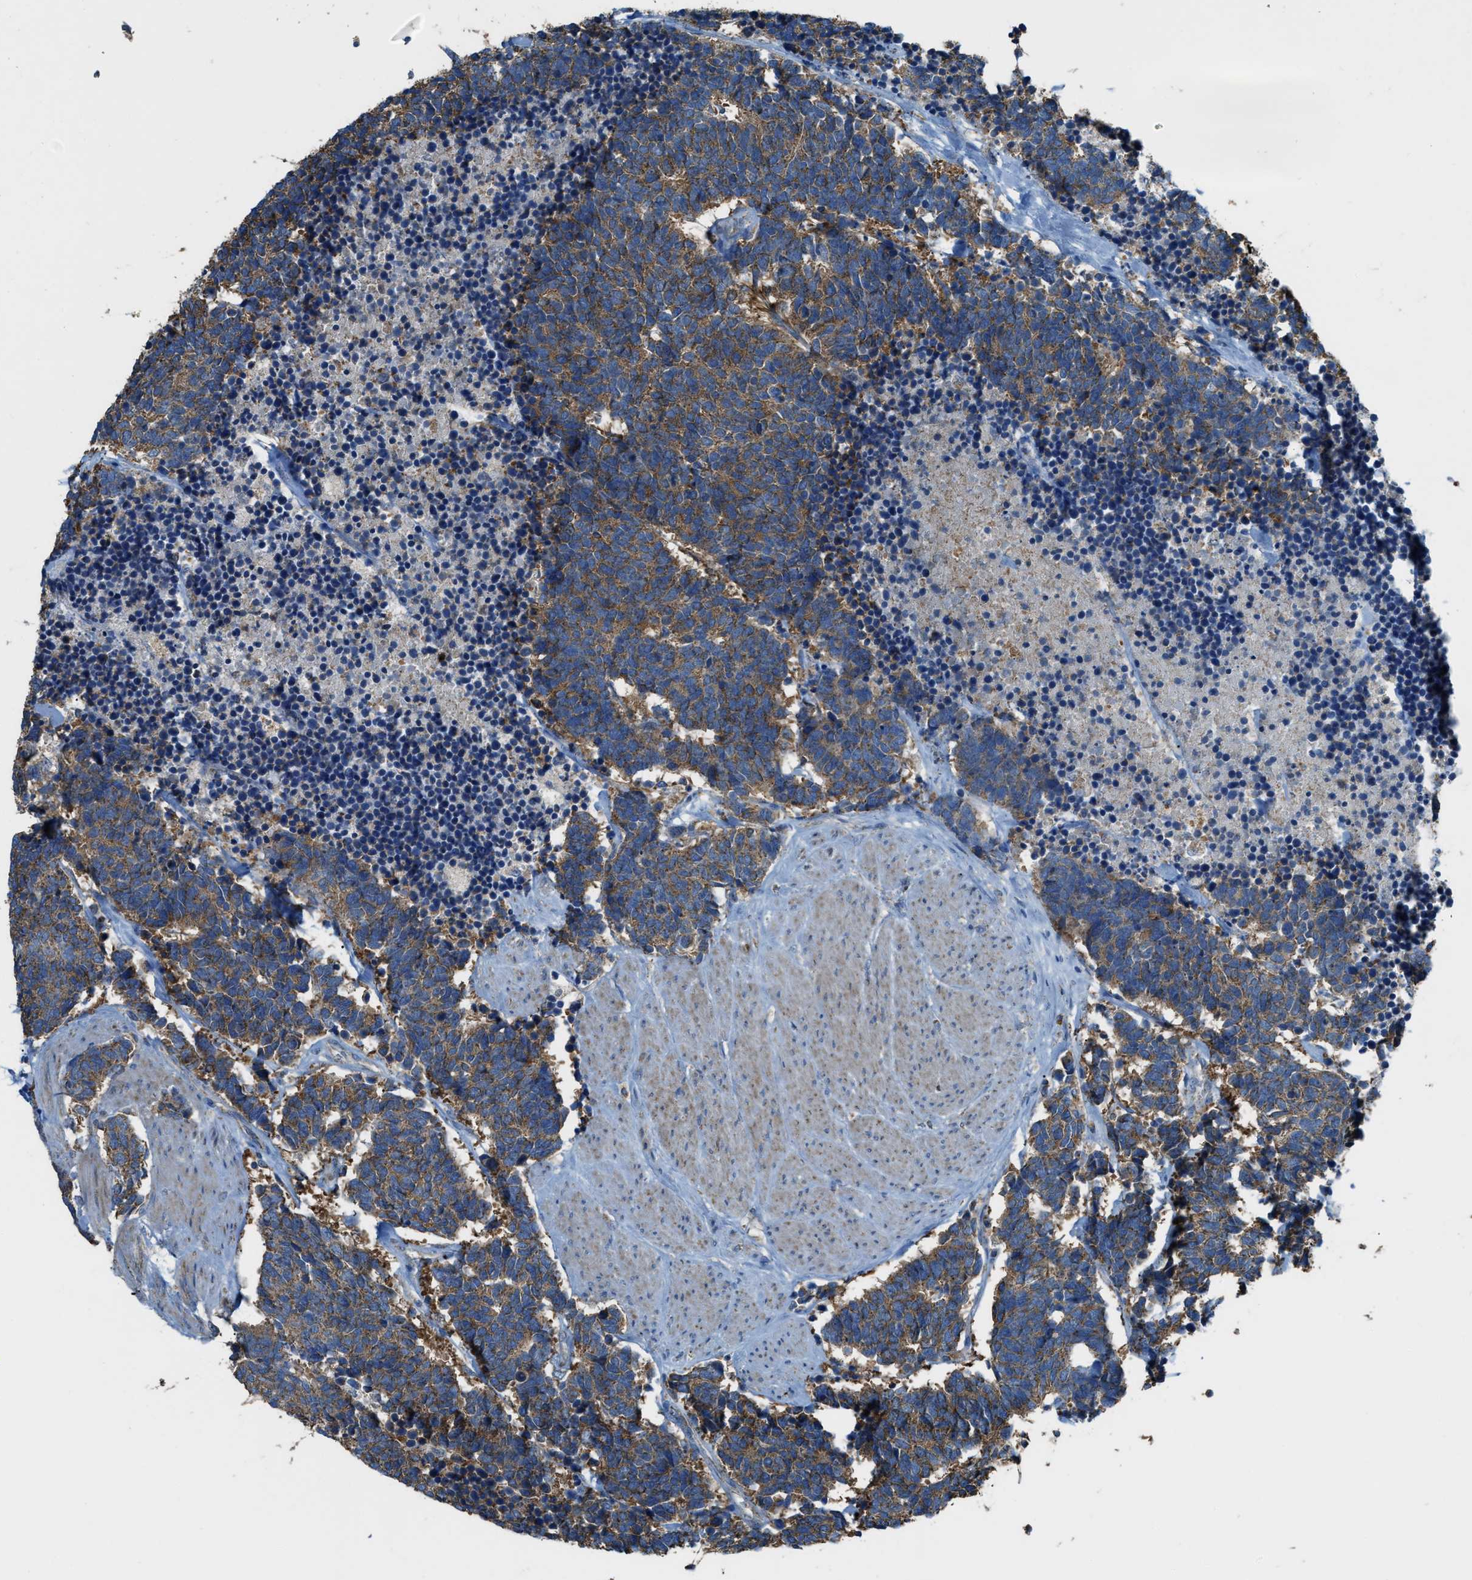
{"staining": {"intensity": "moderate", "quantity": ">75%", "location": "cytoplasmic/membranous"}, "tissue": "carcinoid", "cell_type": "Tumor cells", "image_type": "cancer", "snomed": [{"axis": "morphology", "description": "Carcinoma, NOS"}, {"axis": "morphology", "description": "Carcinoid, malignant, NOS"}, {"axis": "topography", "description": "Urinary bladder"}], "caption": "Protein analysis of carcinoid tissue demonstrates moderate cytoplasmic/membranous positivity in about >75% of tumor cells. Nuclei are stained in blue.", "gene": "SLC25A11", "patient": {"sex": "male", "age": 57}}